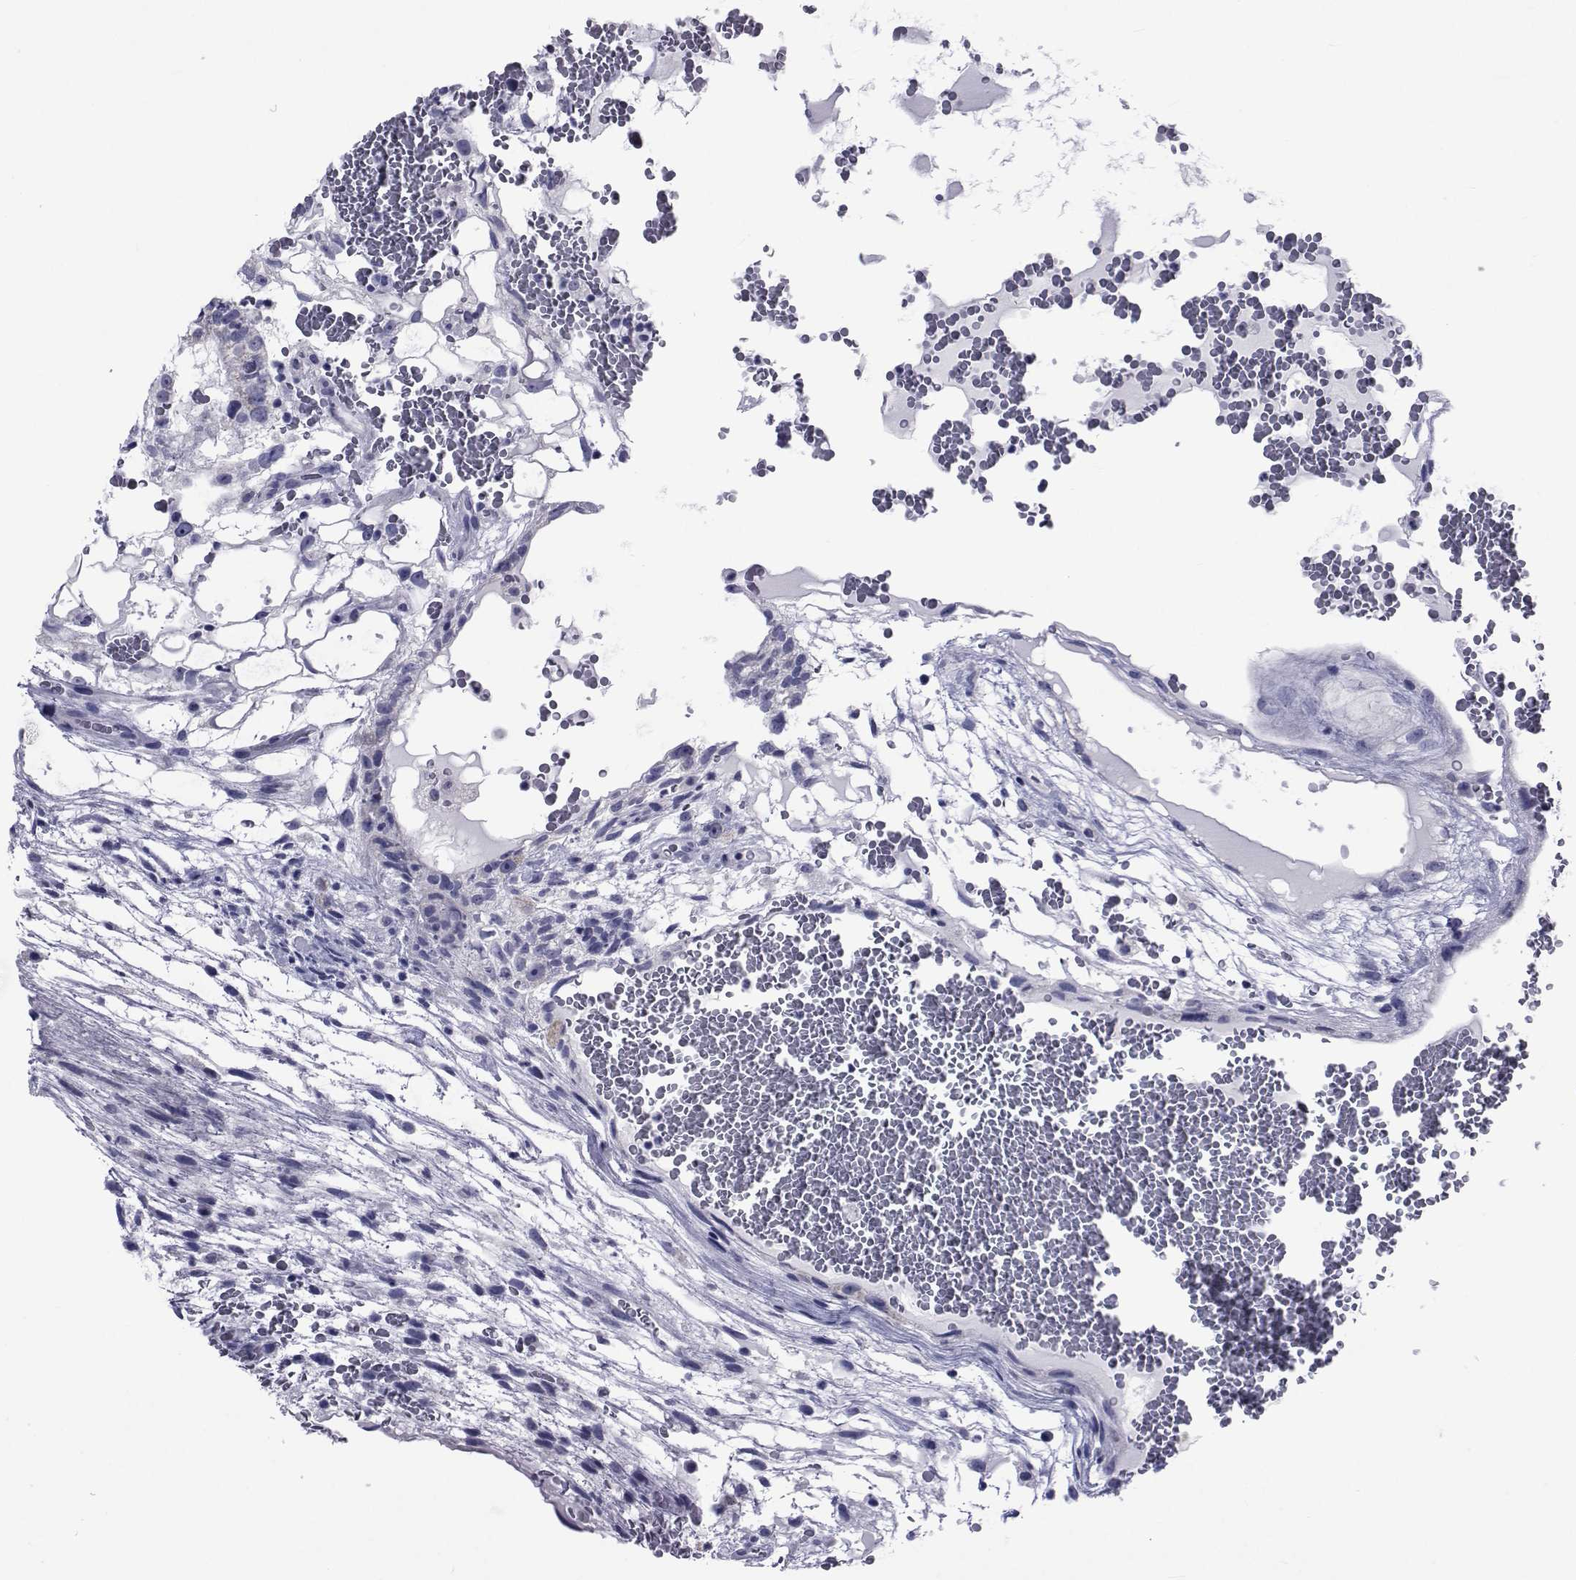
{"staining": {"intensity": "negative", "quantity": "none", "location": "none"}, "tissue": "testis cancer", "cell_type": "Tumor cells", "image_type": "cancer", "snomed": [{"axis": "morphology", "description": "Normal tissue, NOS"}, {"axis": "morphology", "description": "Carcinoma, Embryonal, NOS"}, {"axis": "topography", "description": "Testis"}], "caption": "A high-resolution image shows immunohistochemistry (IHC) staining of testis cancer (embryonal carcinoma), which exhibits no significant expression in tumor cells.", "gene": "GKAP1", "patient": {"sex": "male", "age": 32}}